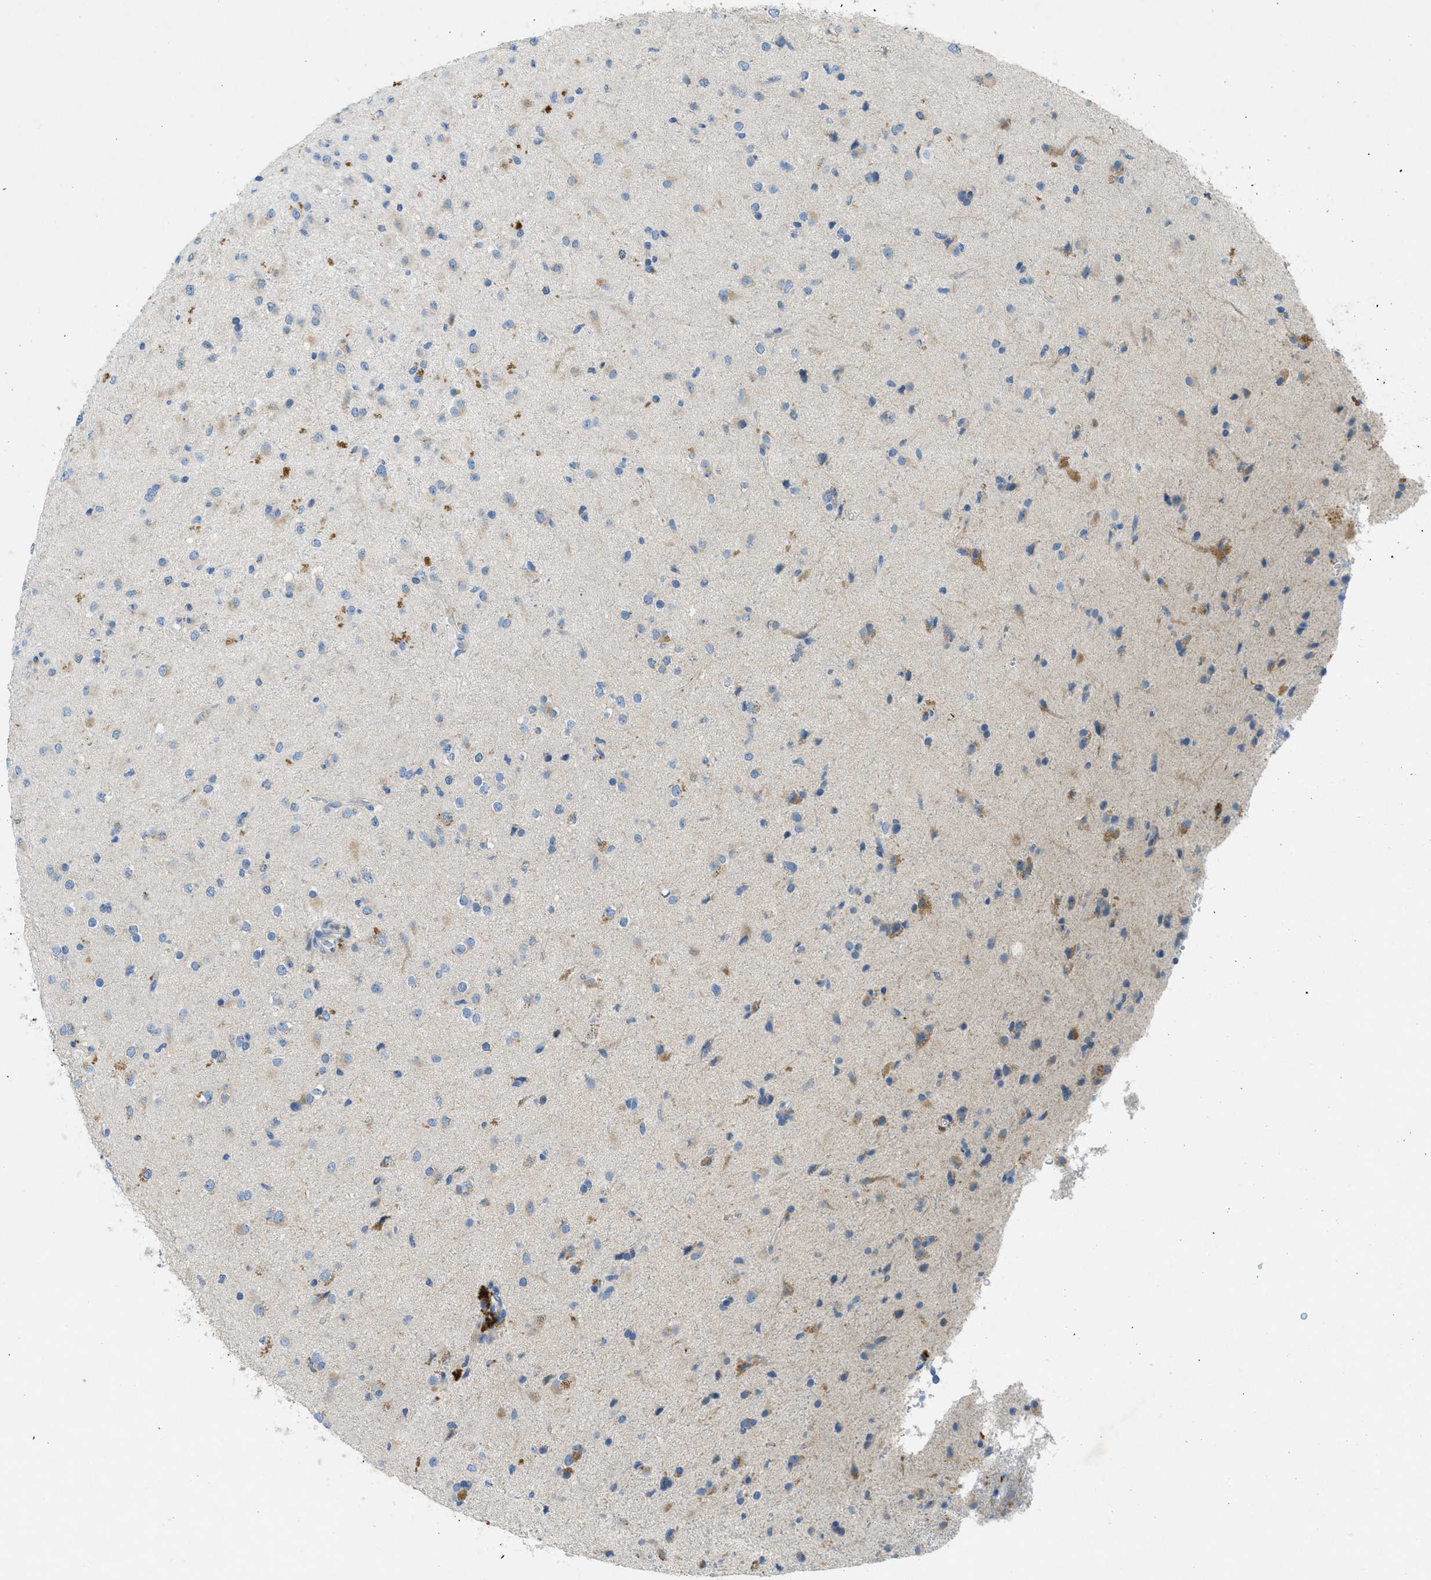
{"staining": {"intensity": "weak", "quantity": "<25%", "location": "cytoplasmic/membranous"}, "tissue": "glioma", "cell_type": "Tumor cells", "image_type": "cancer", "snomed": [{"axis": "morphology", "description": "Glioma, malignant, Low grade"}, {"axis": "topography", "description": "Brain"}], "caption": "Immunohistochemistry micrograph of neoplastic tissue: human low-grade glioma (malignant) stained with DAB displays no significant protein positivity in tumor cells.", "gene": "CYGB", "patient": {"sex": "male", "age": 65}}